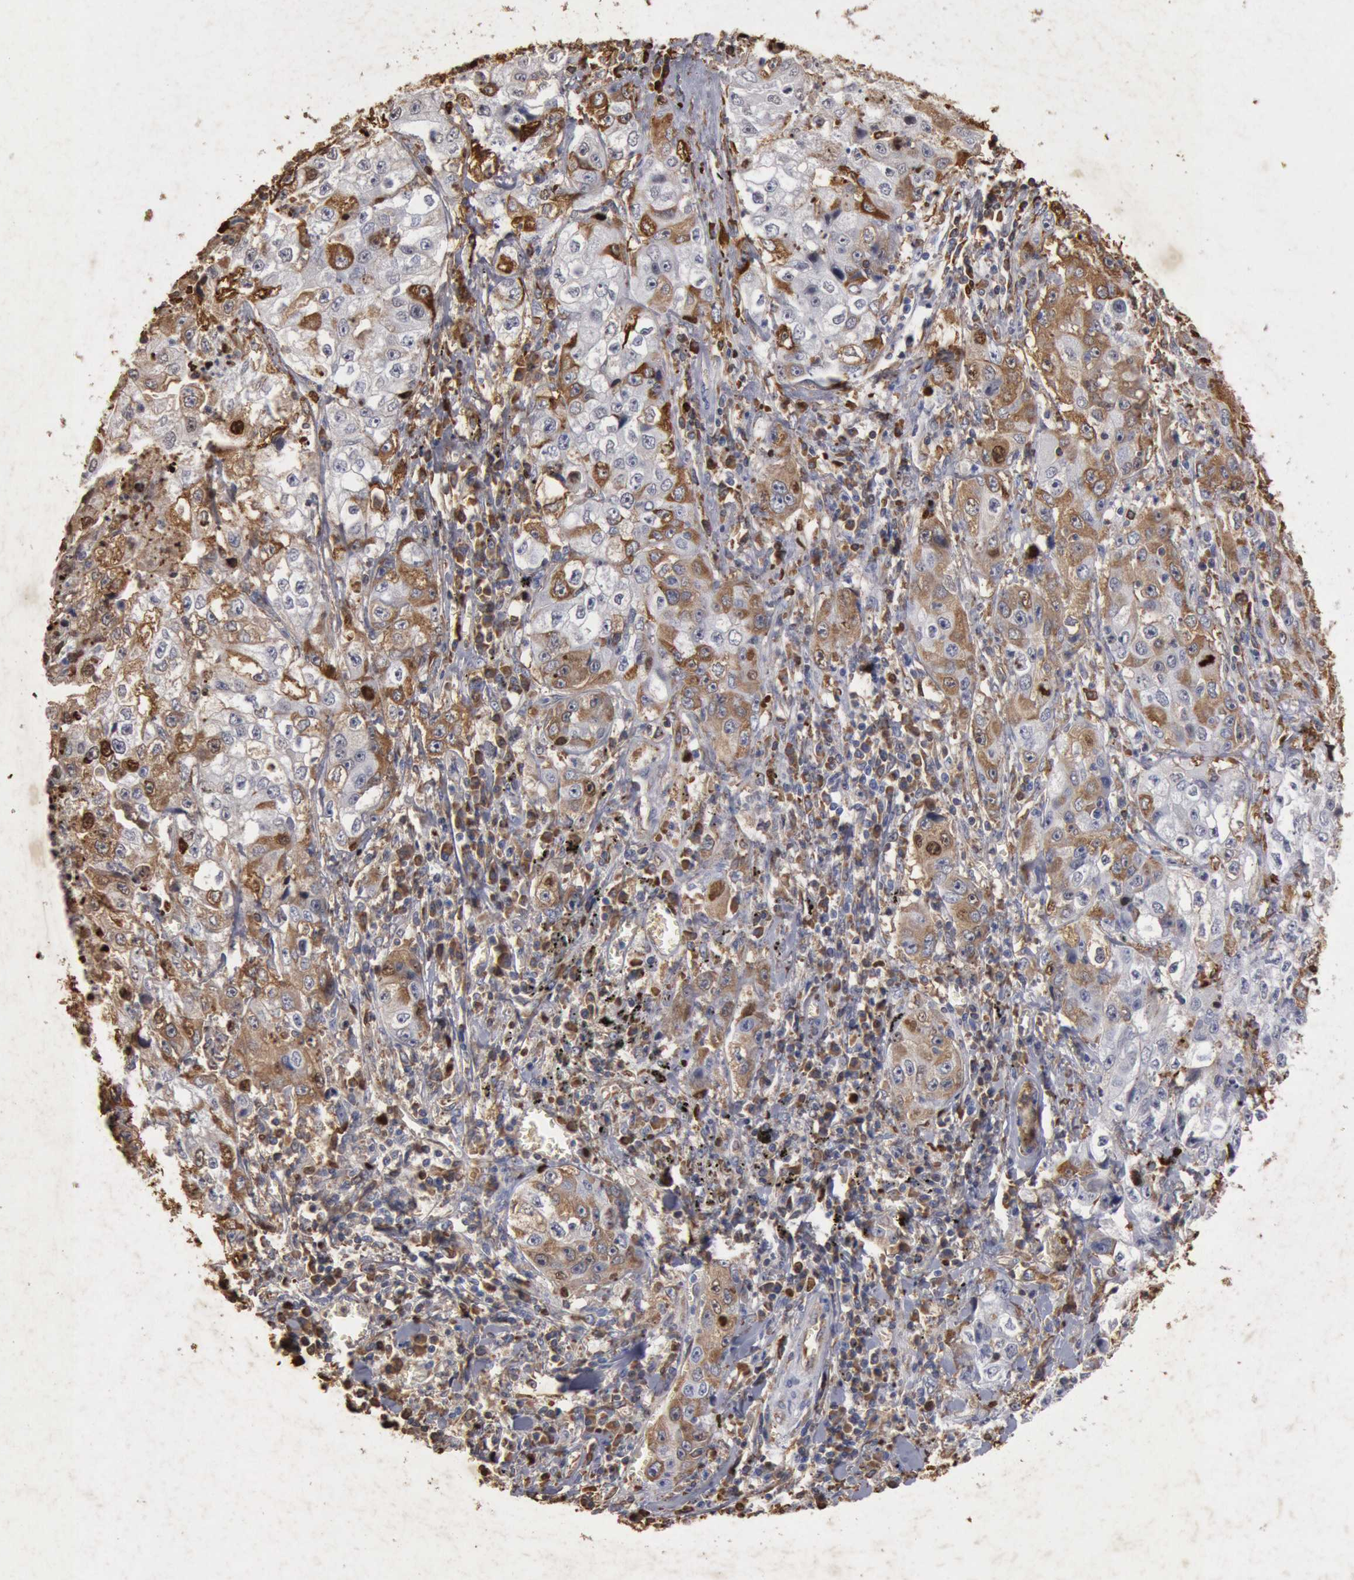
{"staining": {"intensity": "weak", "quantity": ">75%", "location": "cytoplasmic/membranous,nuclear"}, "tissue": "lung cancer", "cell_type": "Tumor cells", "image_type": "cancer", "snomed": [{"axis": "morphology", "description": "Squamous cell carcinoma, NOS"}, {"axis": "topography", "description": "Lung"}], "caption": "Immunohistochemistry micrograph of human squamous cell carcinoma (lung) stained for a protein (brown), which displays low levels of weak cytoplasmic/membranous and nuclear staining in approximately >75% of tumor cells.", "gene": "FOXA2", "patient": {"sex": "male", "age": 64}}